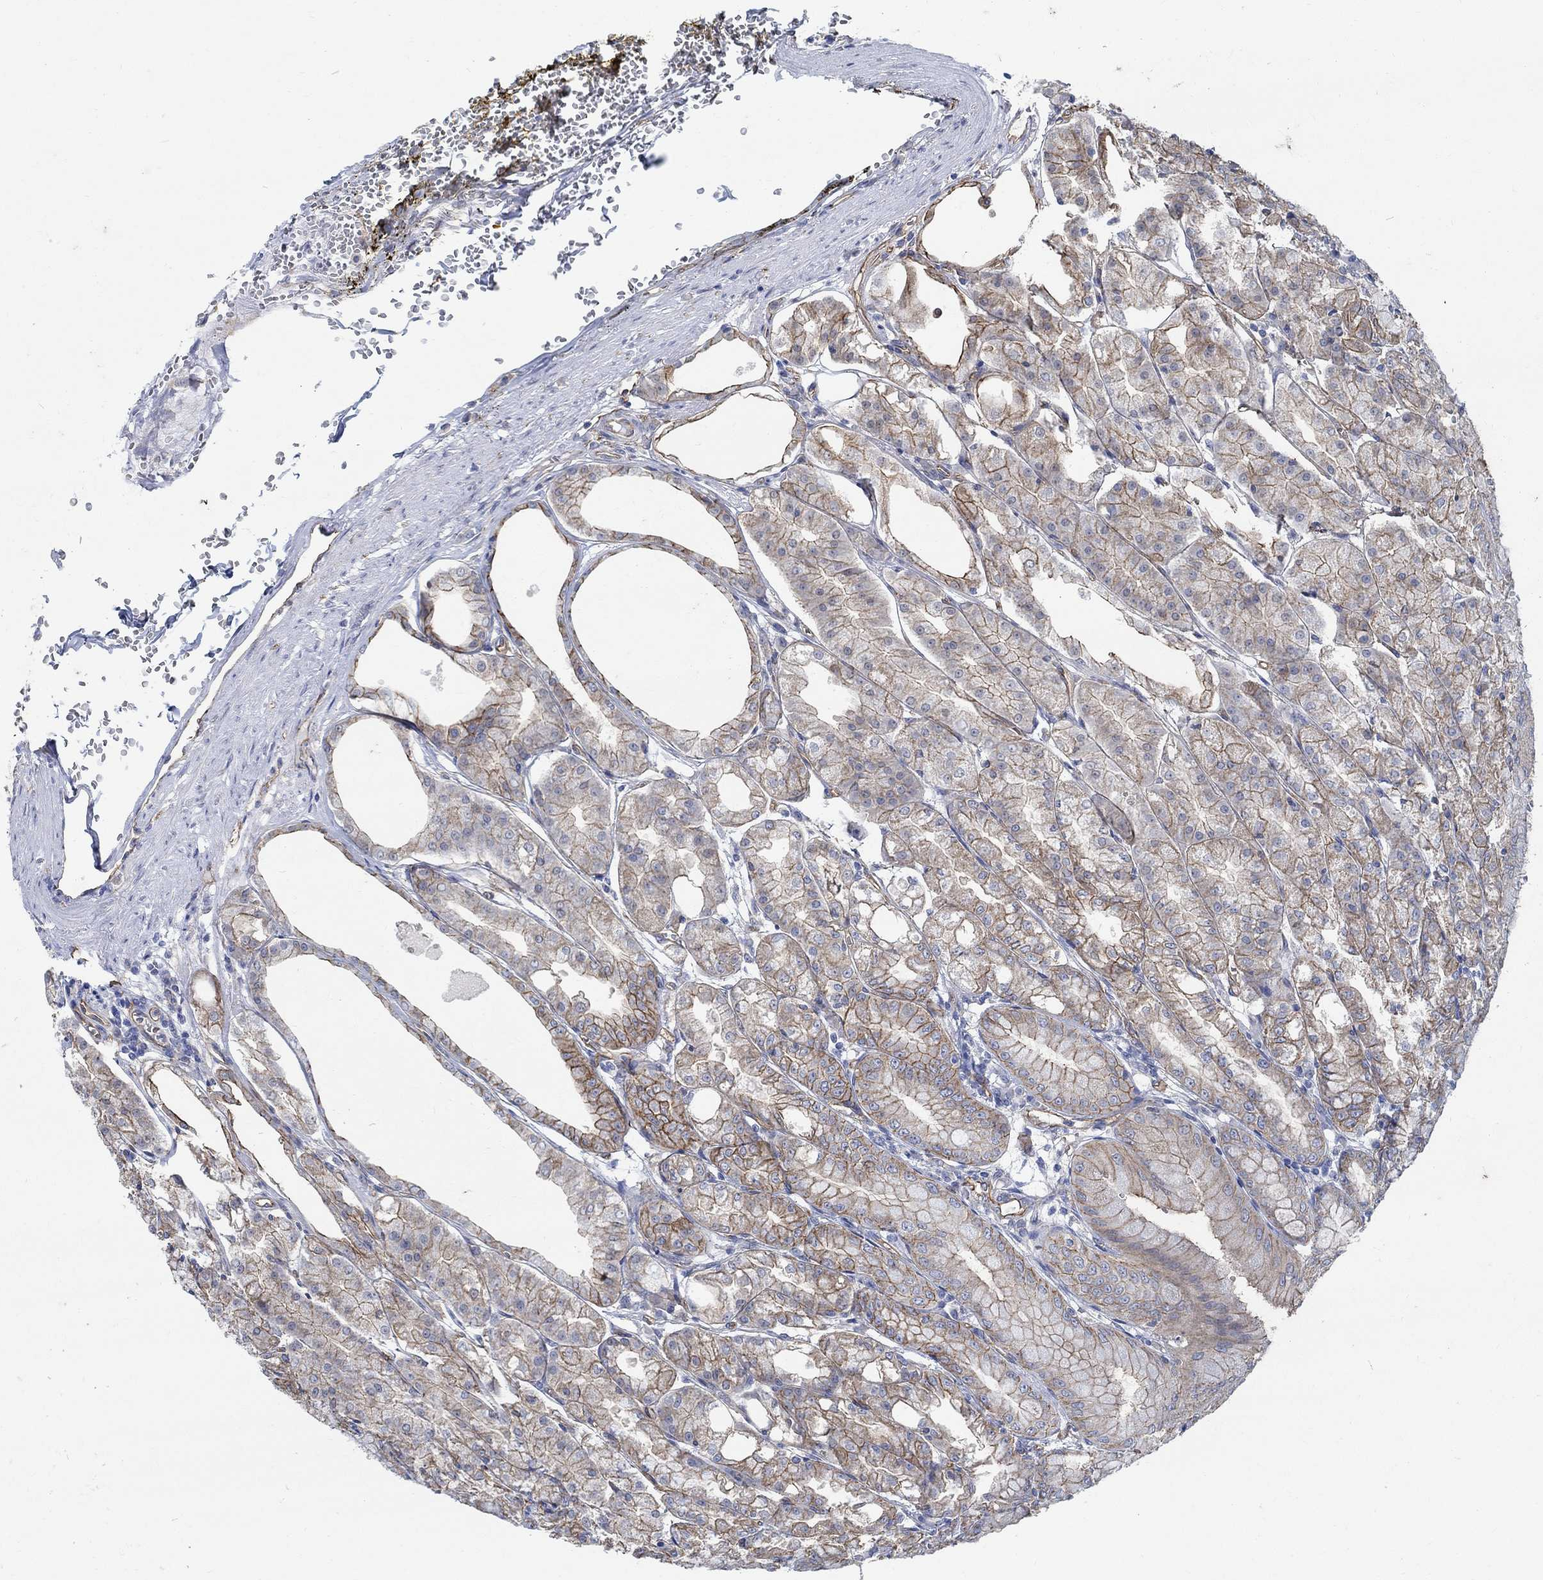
{"staining": {"intensity": "moderate", "quantity": "25%-75%", "location": "cytoplasmic/membranous"}, "tissue": "stomach", "cell_type": "Glandular cells", "image_type": "normal", "snomed": [{"axis": "morphology", "description": "Normal tissue, NOS"}, {"axis": "topography", "description": "Stomach, lower"}], "caption": "Normal stomach shows moderate cytoplasmic/membranous staining in about 25%-75% of glandular cells, visualized by immunohistochemistry. (DAB (3,3'-diaminobenzidine) = brown stain, brightfield microscopy at high magnification).", "gene": "TMEM198", "patient": {"sex": "male", "age": 71}}